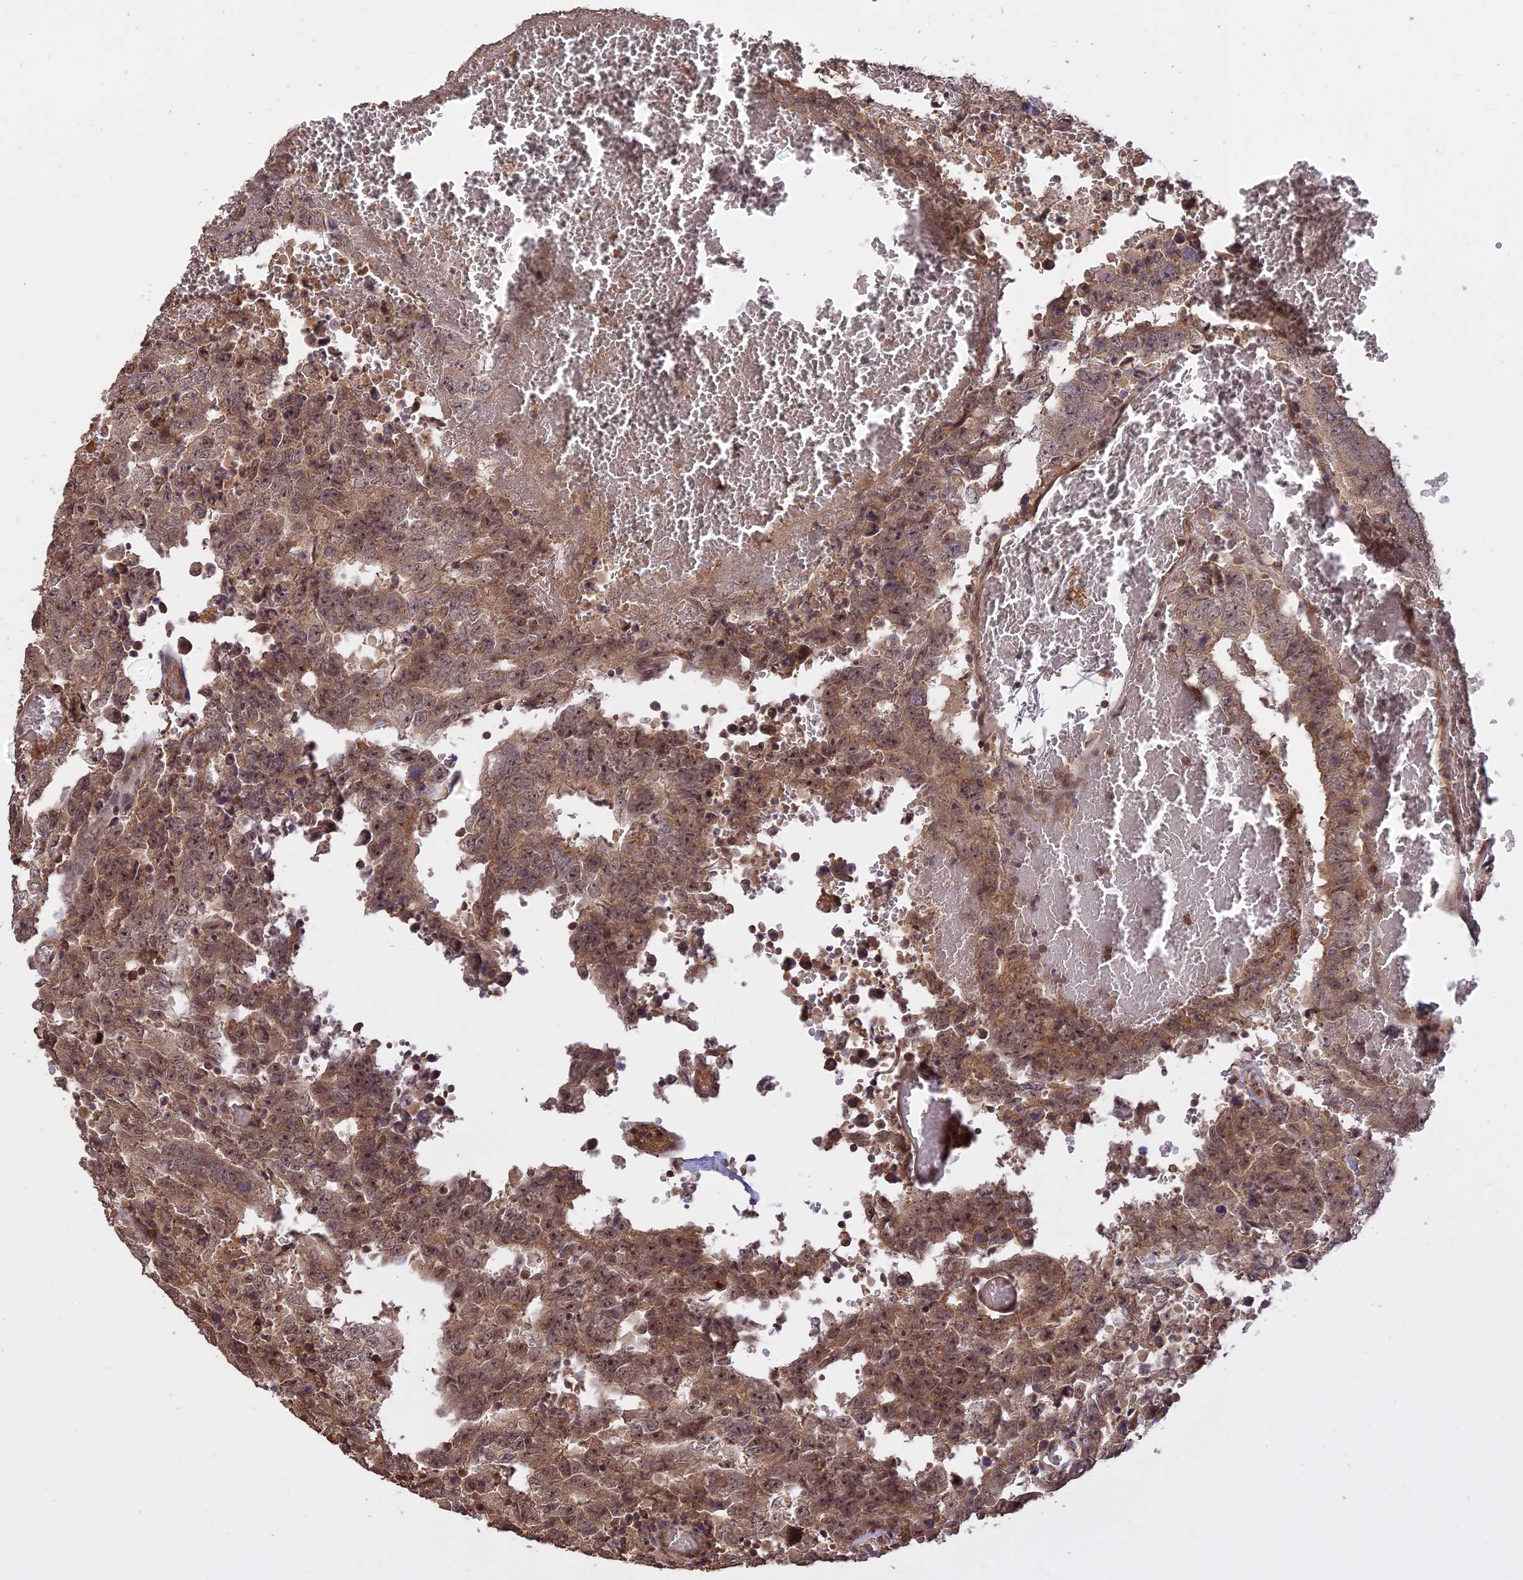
{"staining": {"intensity": "moderate", "quantity": "25%-75%", "location": "cytoplasmic/membranous,nuclear"}, "tissue": "testis cancer", "cell_type": "Tumor cells", "image_type": "cancer", "snomed": [{"axis": "morphology", "description": "Carcinoma, Embryonal, NOS"}, {"axis": "topography", "description": "Testis"}], "caption": "The photomicrograph shows immunohistochemical staining of embryonal carcinoma (testis). There is moderate cytoplasmic/membranous and nuclear expression is identified in about 25%-75% of tumor cells.", "gene": "TIGD7", "patient": {"sex": "male", "age": 26}}